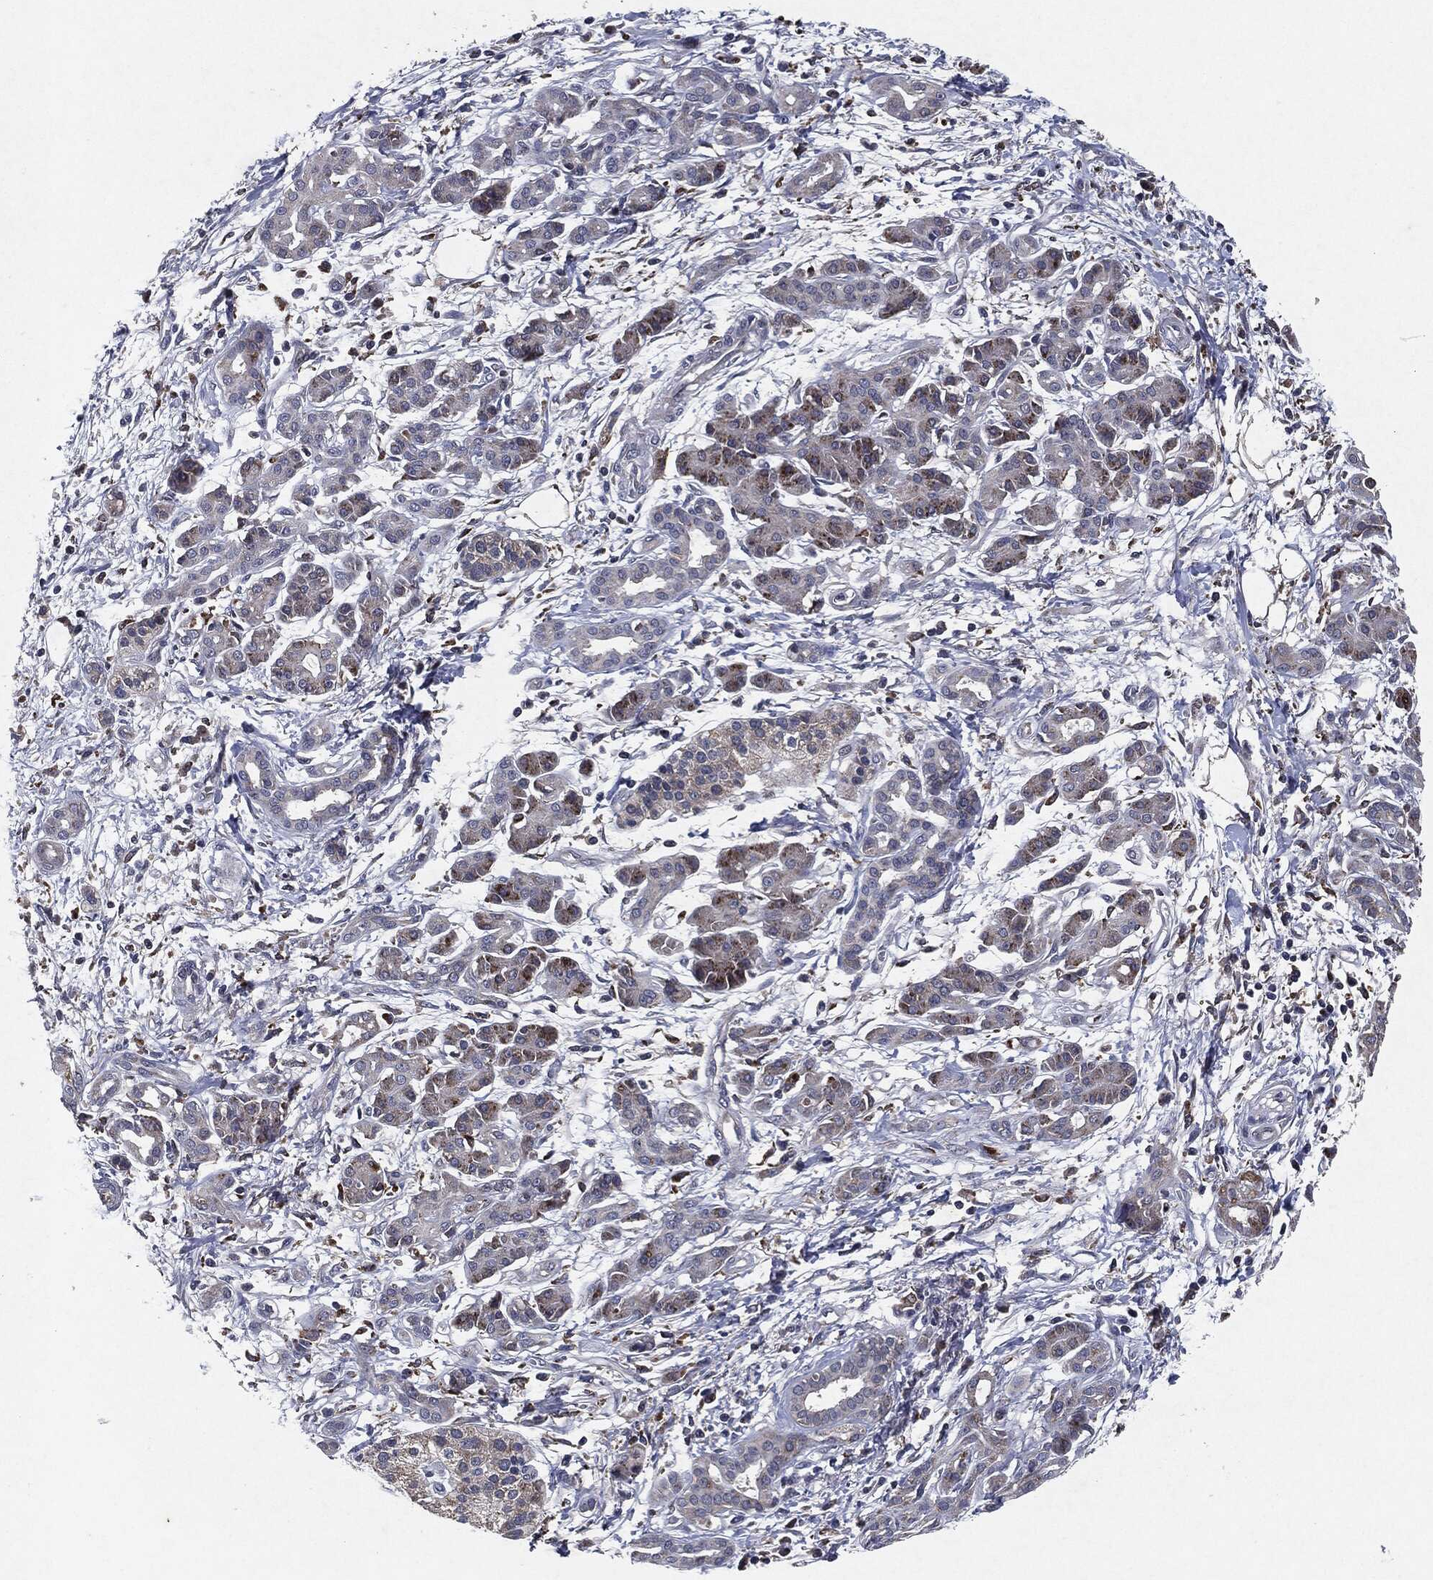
{"staining": {"intensity": "moderate", "quantity": "25%-75%", "location": "cytoplasmic/membranous"}, "tissue": "pancreatic cancer", "cell_type": "Tumor cells", "image_type": "cancer", "snomed": [{"axis": "morphology", "description": "Adenocarcinoma, NOS"}, {"axis": "topography", "description": "Pancreas"}], "caption": "A high-resolution histopathology image shows IHC staining of pancreatic cancer, which exhibits moderate cytoplasmic/membranous expression in about 25%-75% of tumor cells.", "gene": "SLC31A2", "patient": {"sex": "male", "age": 72}}